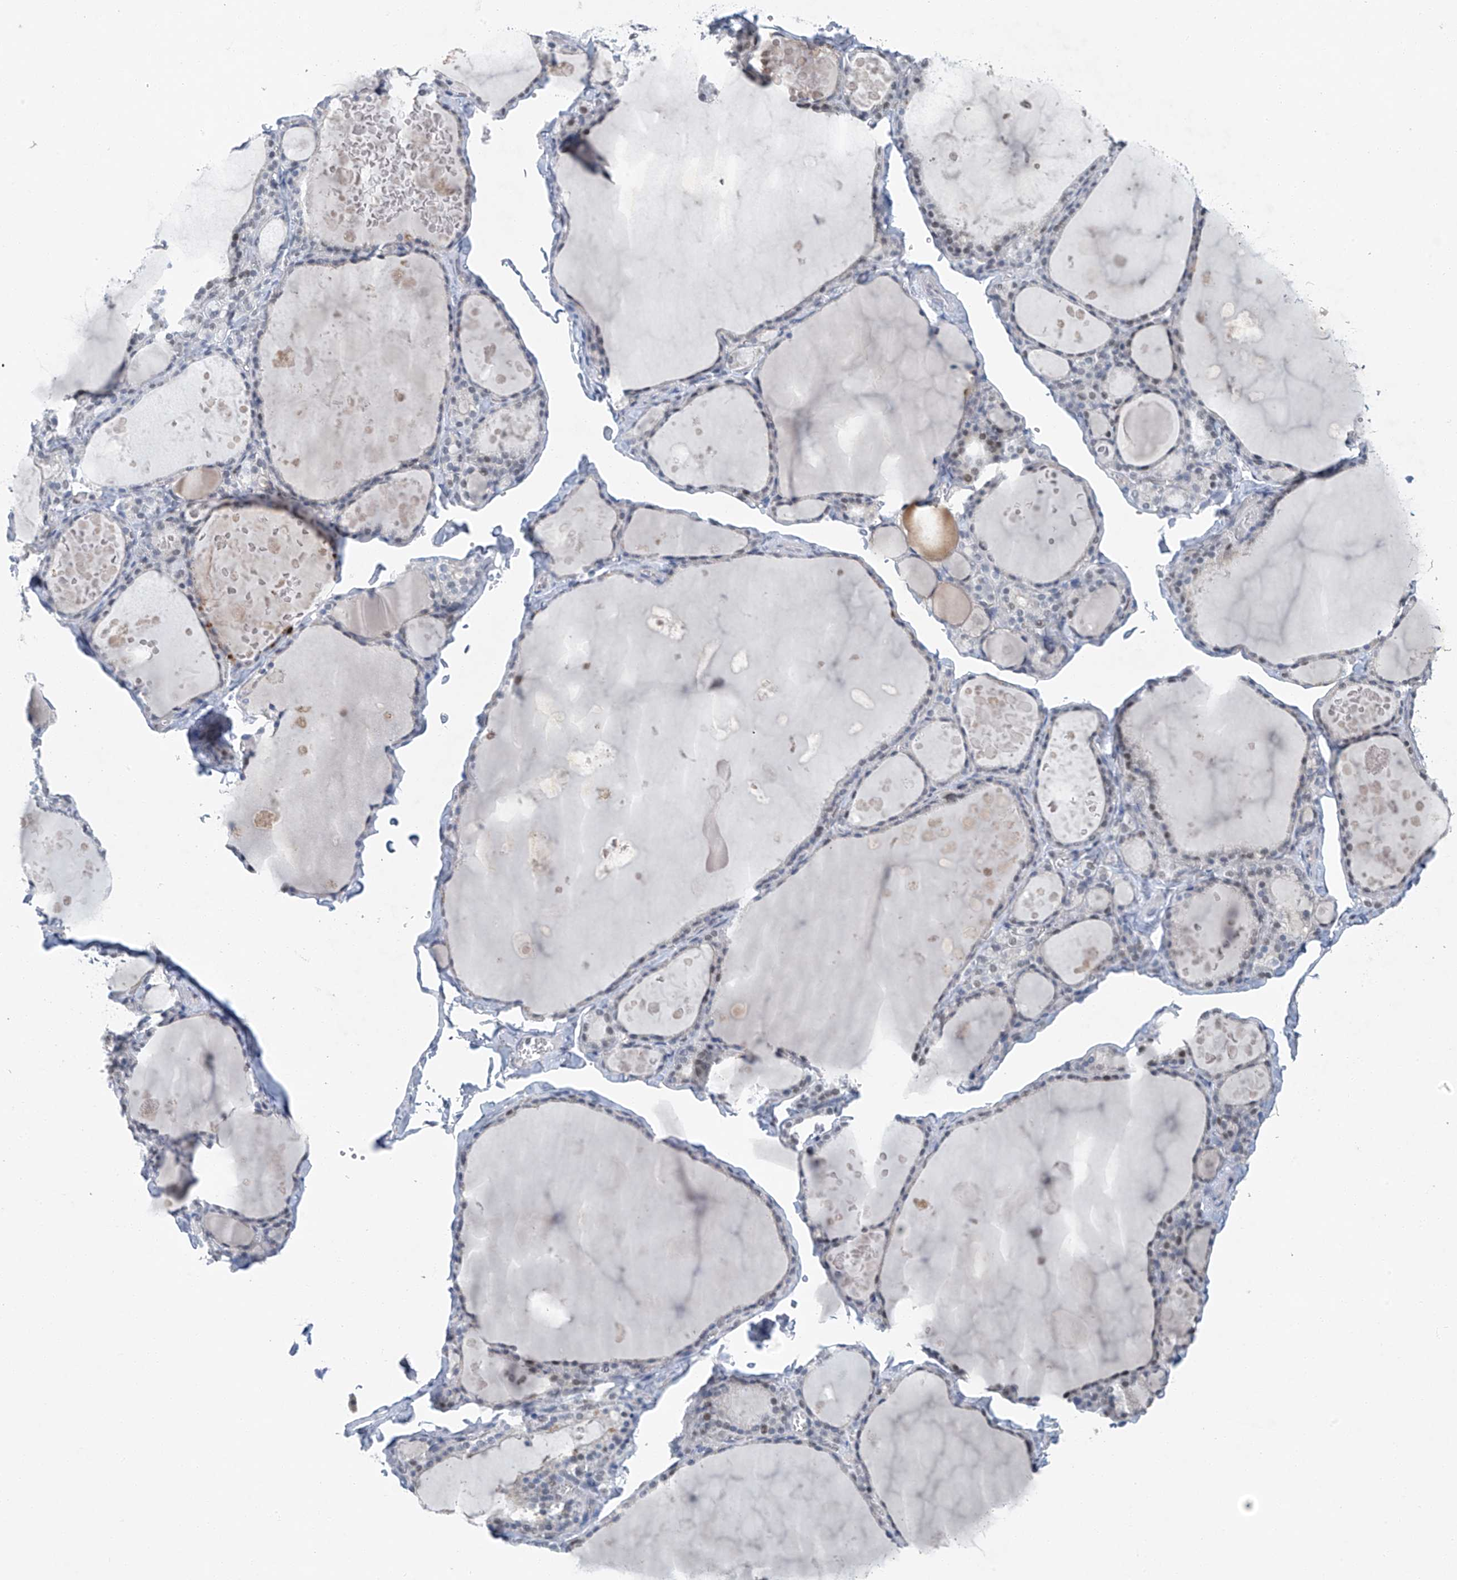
{"staining": {"intensity": "negative", "quantity": "none", "location": "none"}, "tissue": "thyroid gland", "cell_type": "Glandular cells", "image_type": "normal", "snomed": [{"axis": "morphology", "description": "Normal tissue, NOS"}, {"axis": "topography", "description": "Thyroid gland"}], "caption": "Immunohistochemical staining of unremarkable thyroid gland exhibits no significant positivity in glandular cells.", "gene": "TAF8", "patient": {"sex": "male", "age": 56}}